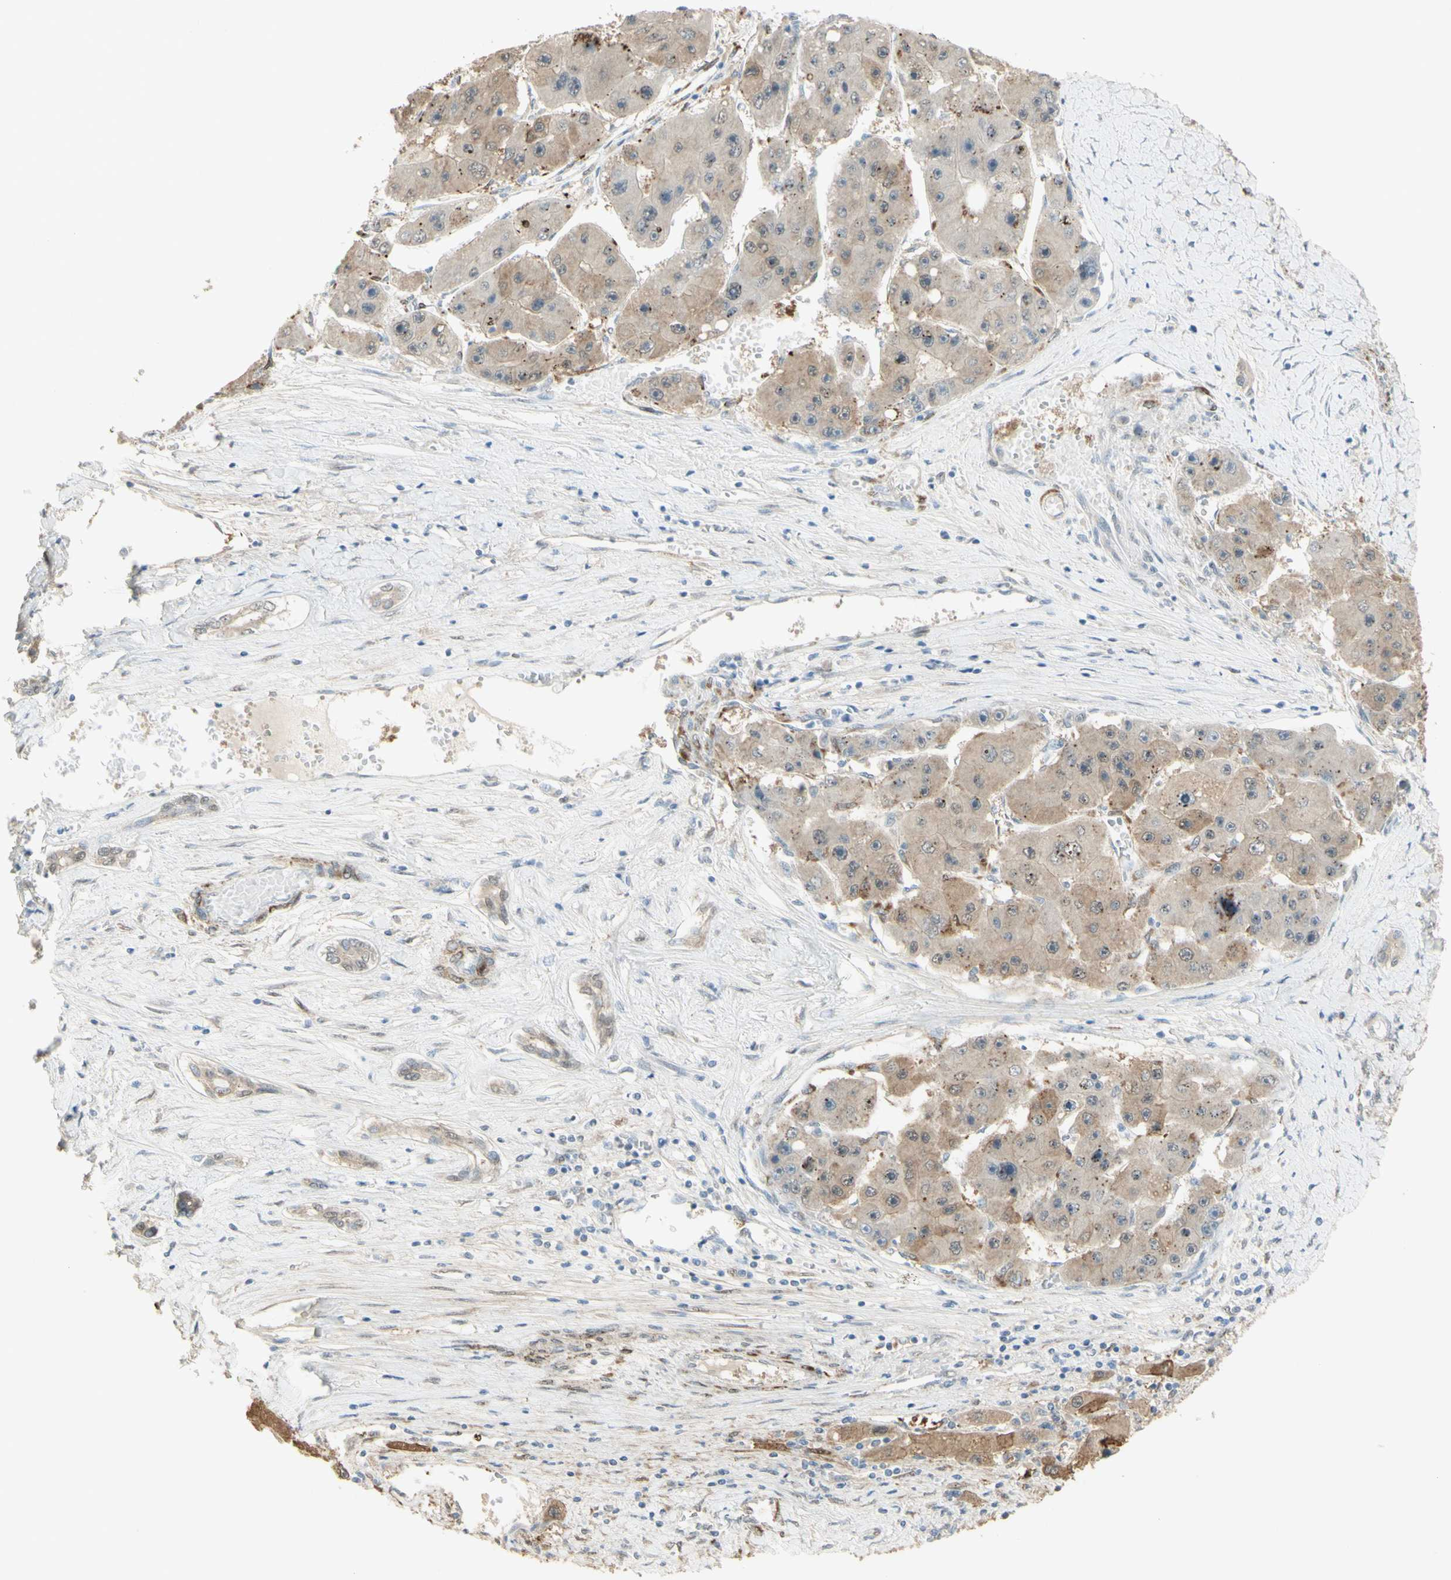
{"staining": {"intensity": "negative", "quantity": "none", "location": "none"}, "tissue": "liver cancer", "cell_type": "Tumor cells", "image_type": "cancer", "snomed": [{"axis": "morphology", "description": "Carcinoma, Hepatocellular, NOS"}, {"axis": "topography", "description": "Liver"}], "caption": "This is an immunohistochemistry (IHC) photomicrograph of liver cancer (hepatocellular carcinoma). There is no positivity in tumor cells.", "gene": "MUC3A", "patient": {"sex": "female", "age": 61}}